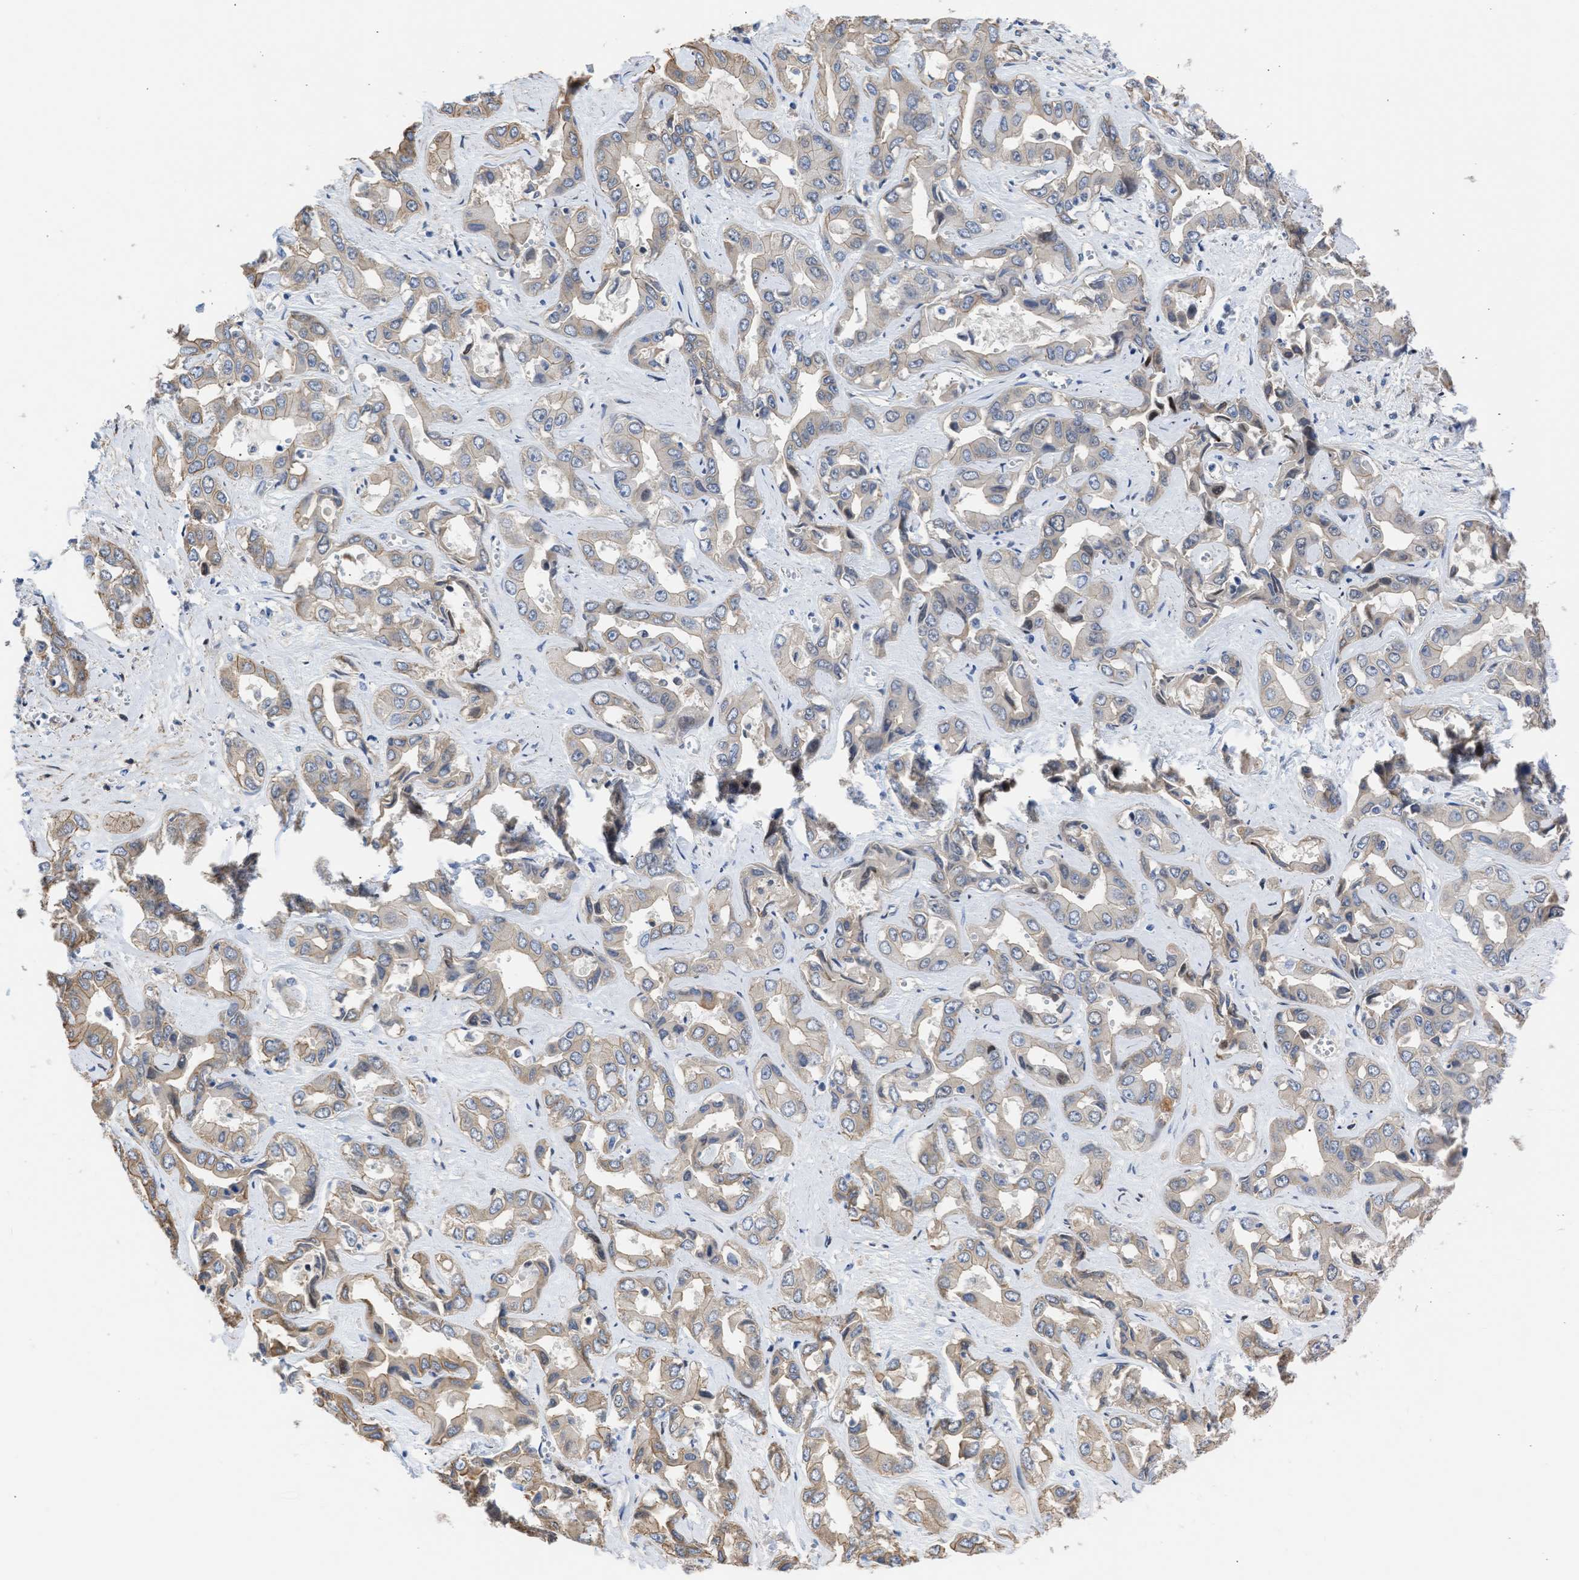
{"staining": {"intensity": "weak", "quantity": "25%-75%", "location": "cytoplasmic/membranous"}, "tissue": "liver cancer", "cell_type": "Tumor cells", "image_type": "cancer", "snomed": [{"axis": "morphology", "description": "Cholangiocarcinoma"}, {"axis": "topography", "description": "Liver"}], "caption": "Tumor cells display low levels of weak cytoplasmic/membranous expression in about 25%-75% of cells in liver cholangiocarcinoma.", "gene": "MAS1L", "patient": {"sex": "female", "age": 52}}